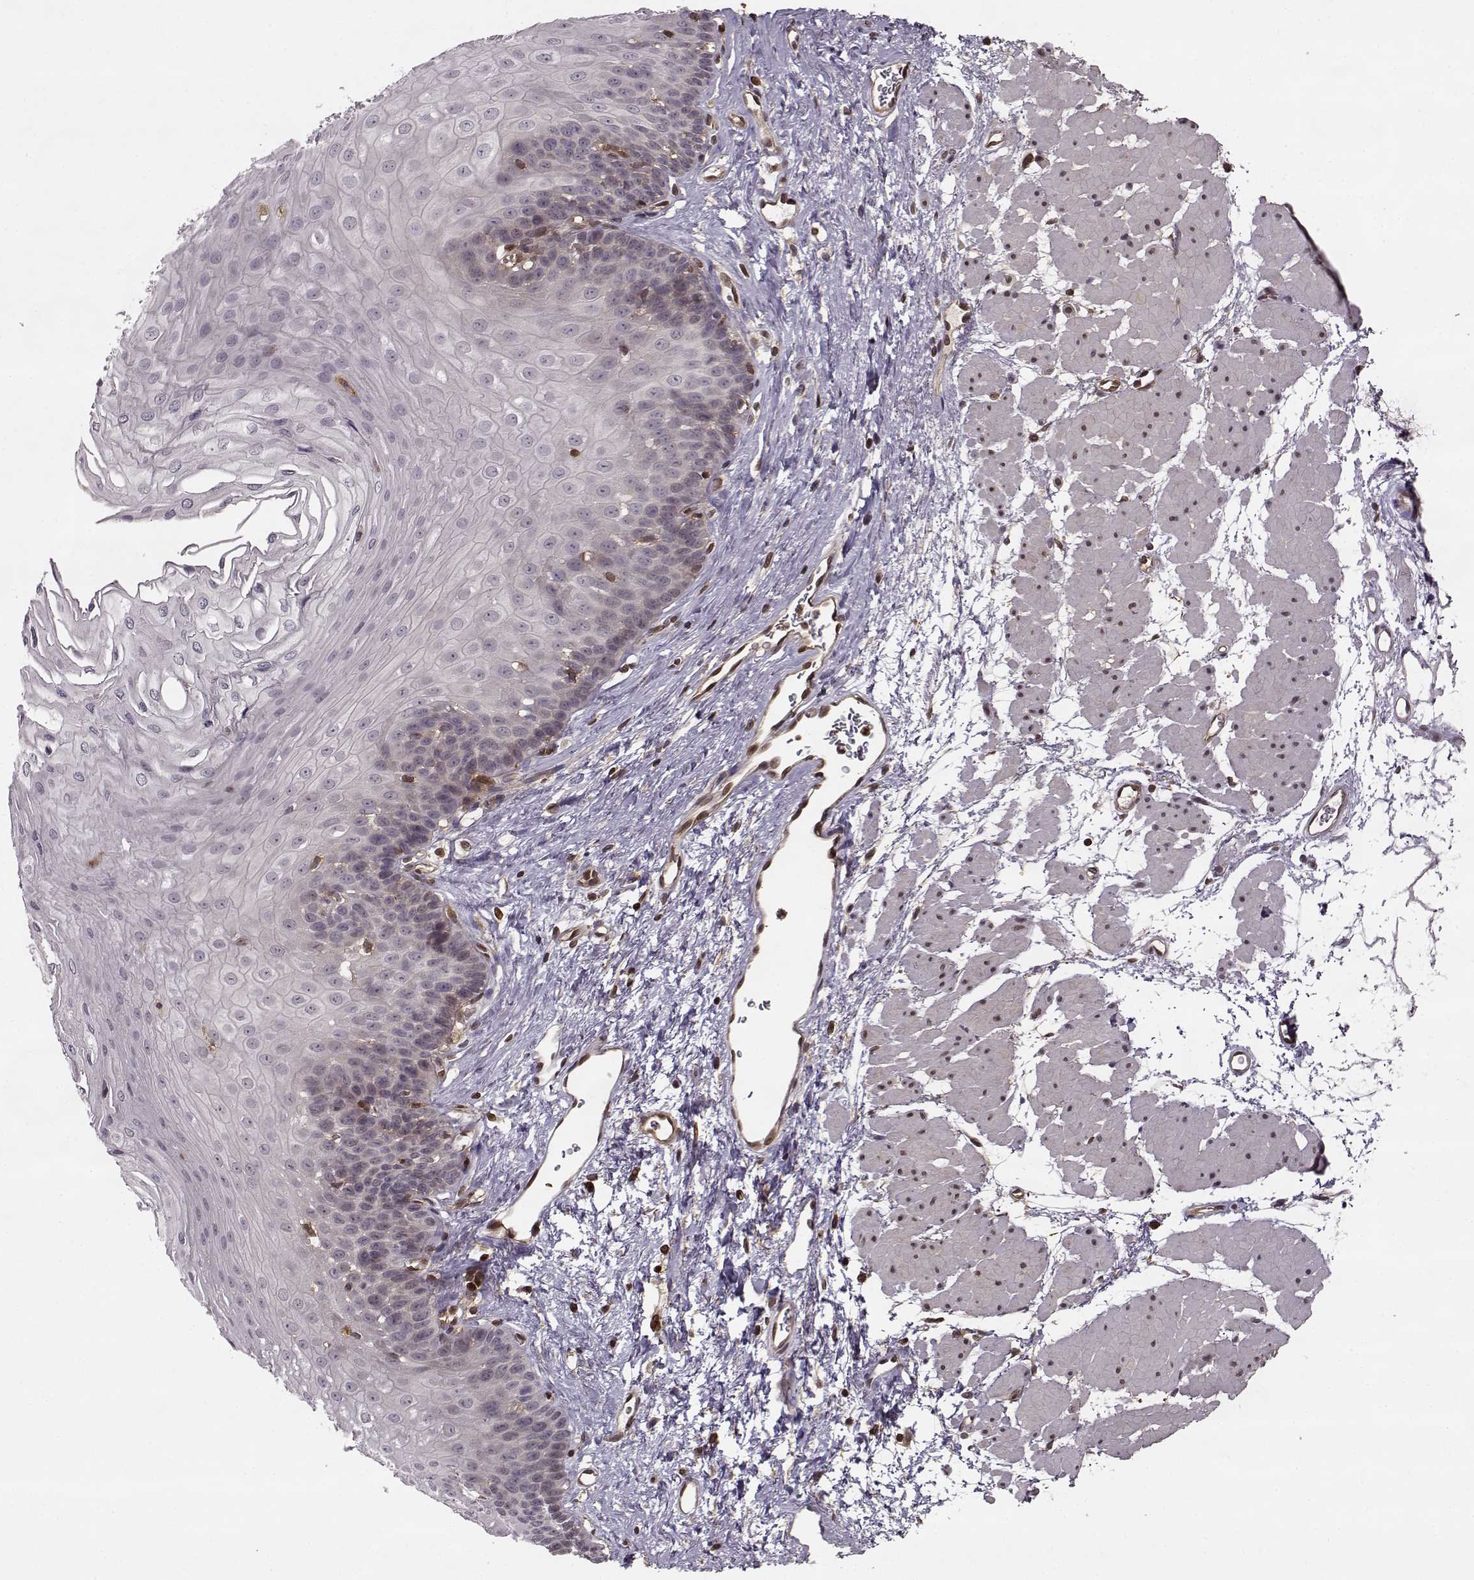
{"staining": {"intensity": "negative", "quantity": "none", "location": "none"}, "tissue": "esophagus", "cell_type": "Squamous epithelial cells", "image_type": "normal", "snomed": [{"axis": "morphology", "description": "Normal tissue, NOS"}, {"axis": "topography", "description": "Esophagus"}], "caption": "A histopathology image of esophagus stained for a protein exhibits no brown staining in squamous epithelial cells. (DAB immunohistochemistry (IHC), high magnification).", "gene": "MFSD1", "patient": {"sex": "female", "age": 62}}